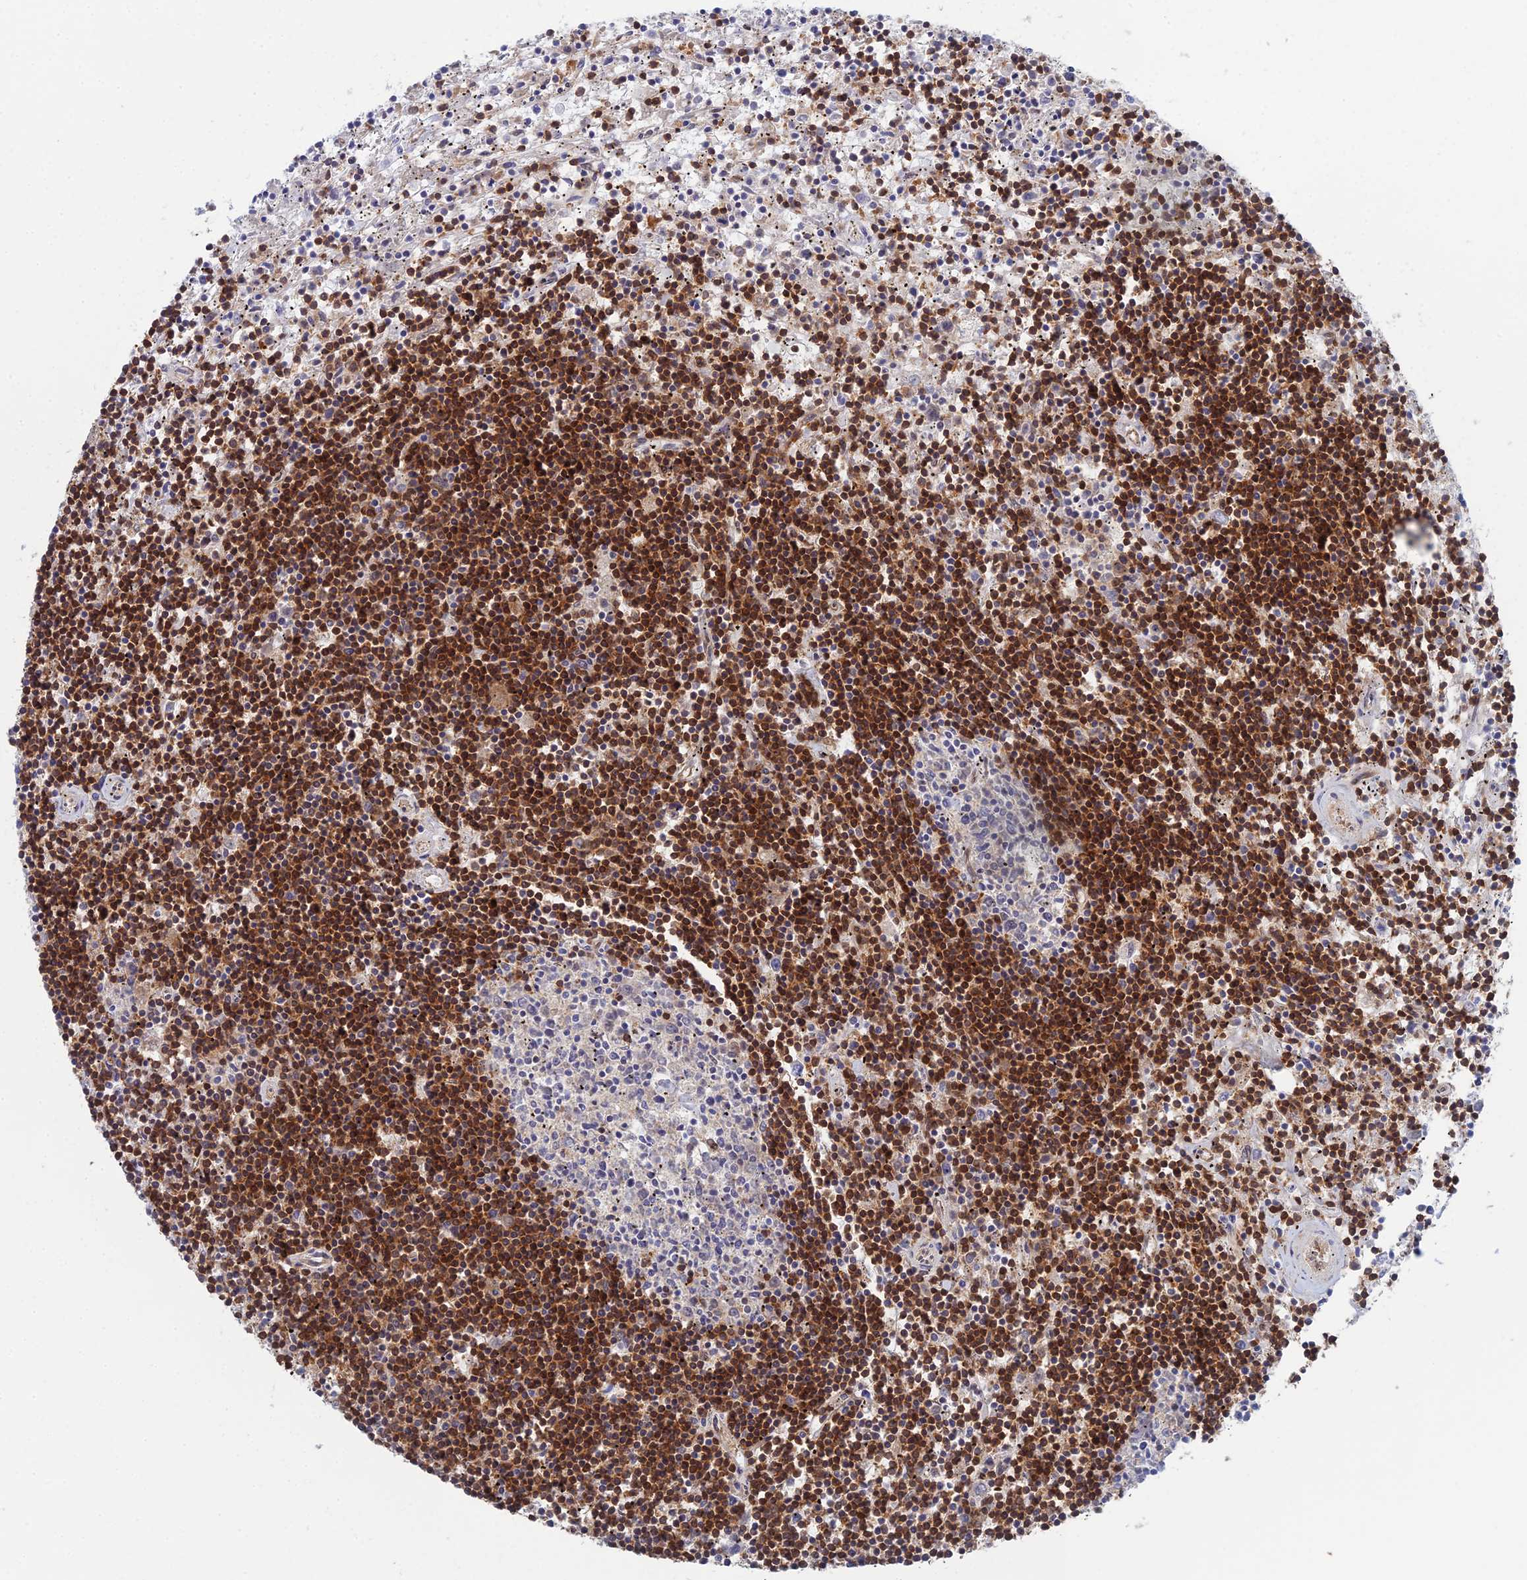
{"staining": {"intensity": "weak", "quantity": "<25%", "location": "cytoplasmic/membranous"}, "tissue": "lymphoma", "cell_type": "Tumor cells", "image_type": "cancer", "snomed": [{"axis": "morphology", "description": "Malignant lymphoma, non-Hodgkin's type, Low grade"}, {"axis": "topography", "description": "Spleen"}], "caption": "A histopathology image of lymphoma stained for a protein reveals no brown staining in tumor cells.", "gene": "ABHD1", "patient": {"sex": "male", "age": 76}}